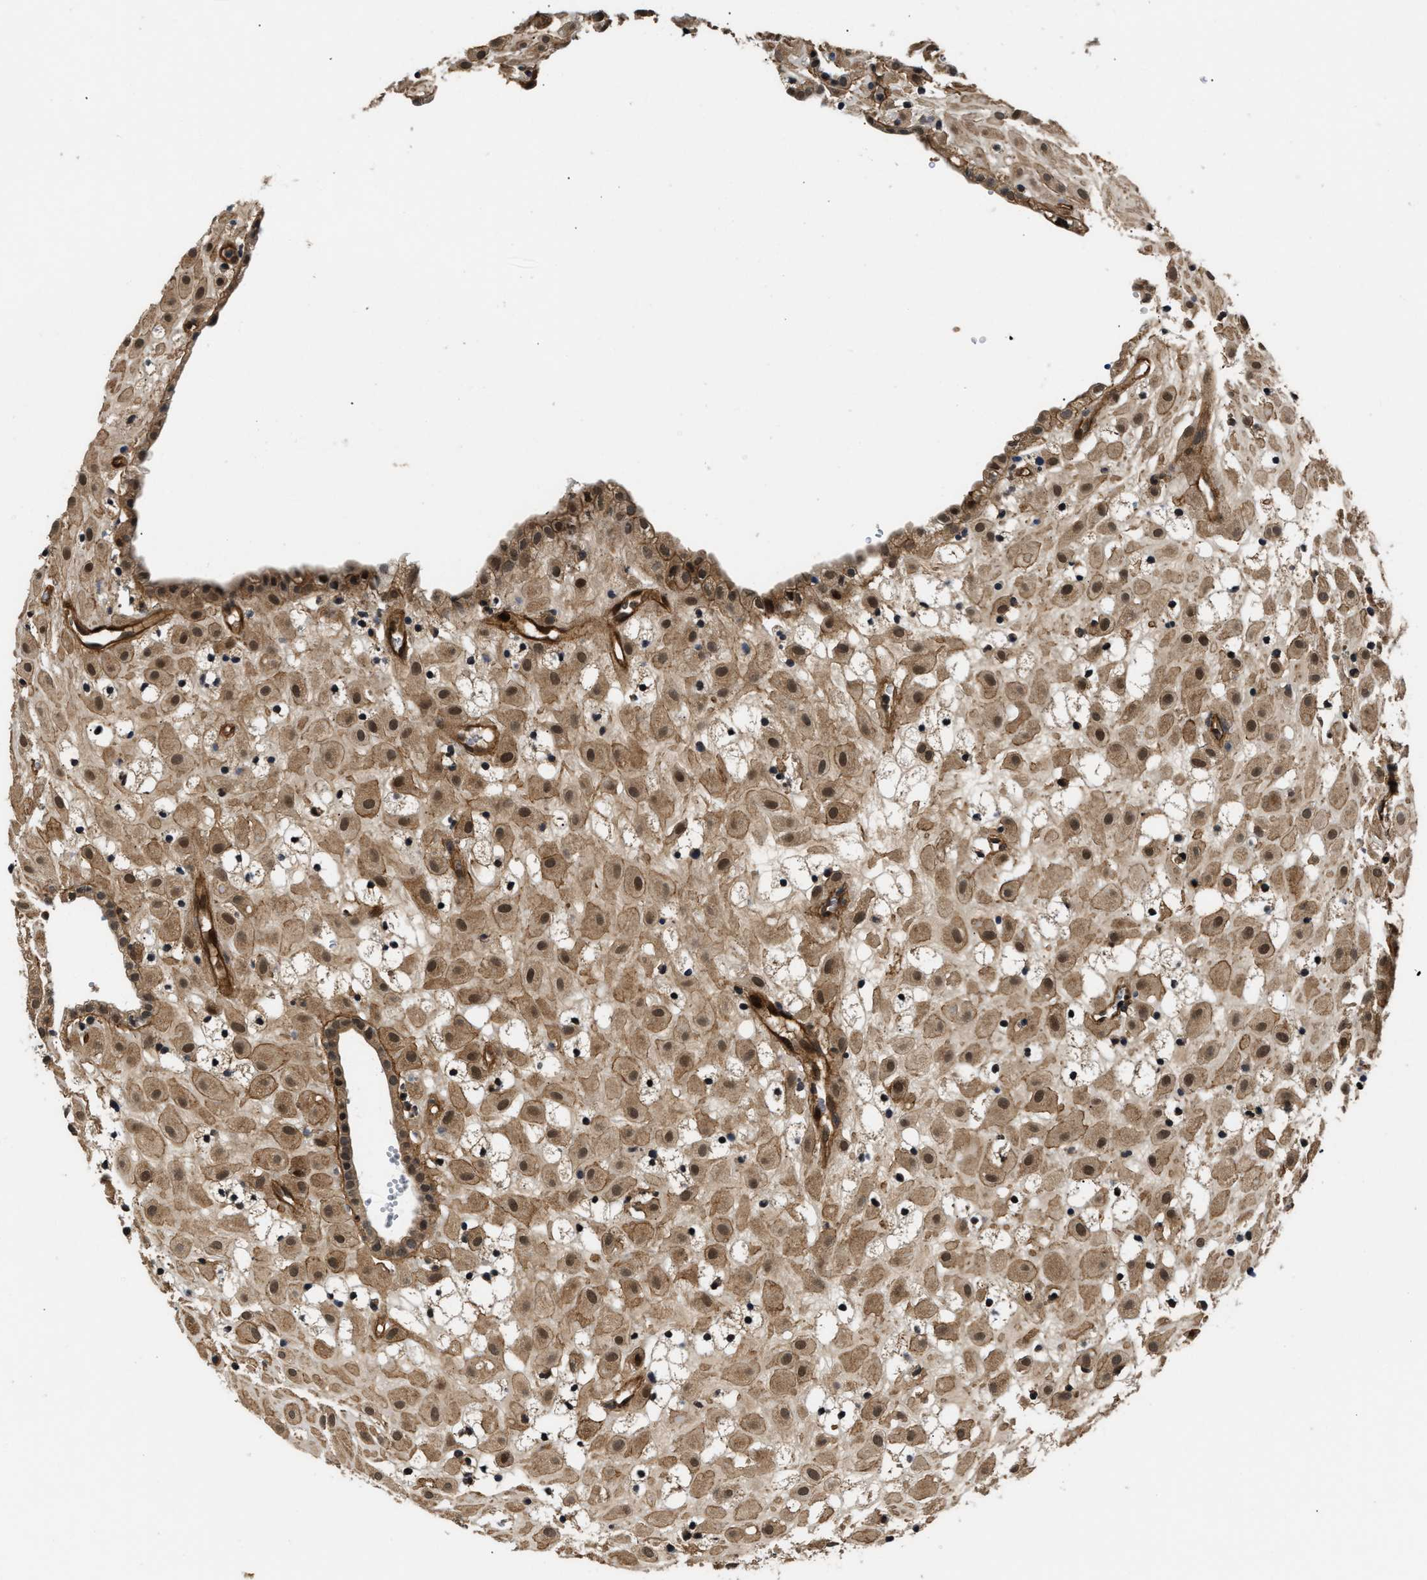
{"staining": {"intensity": "moderate", "quantity": ">75%", "location": "cytoplasmic/membranous,nuclear"}, "tissue": "placenta", "cell_type": "Decidual cells", "image_type": "normal", "snomed": [{"axis": "morphology", "description": "Normal tissue, NOS"}, {"axis": "topography", "description": "Placenta"}], "caption": "The photomicrograph demonstrates immunohistochemical staining of normal placenta. There is moderate cytoplasmic/membranous,nuclear expression is identified in approximately >75% of decidual cells.", "gene": "COPS2", "patient": {"sex": "female", "age": 18}}